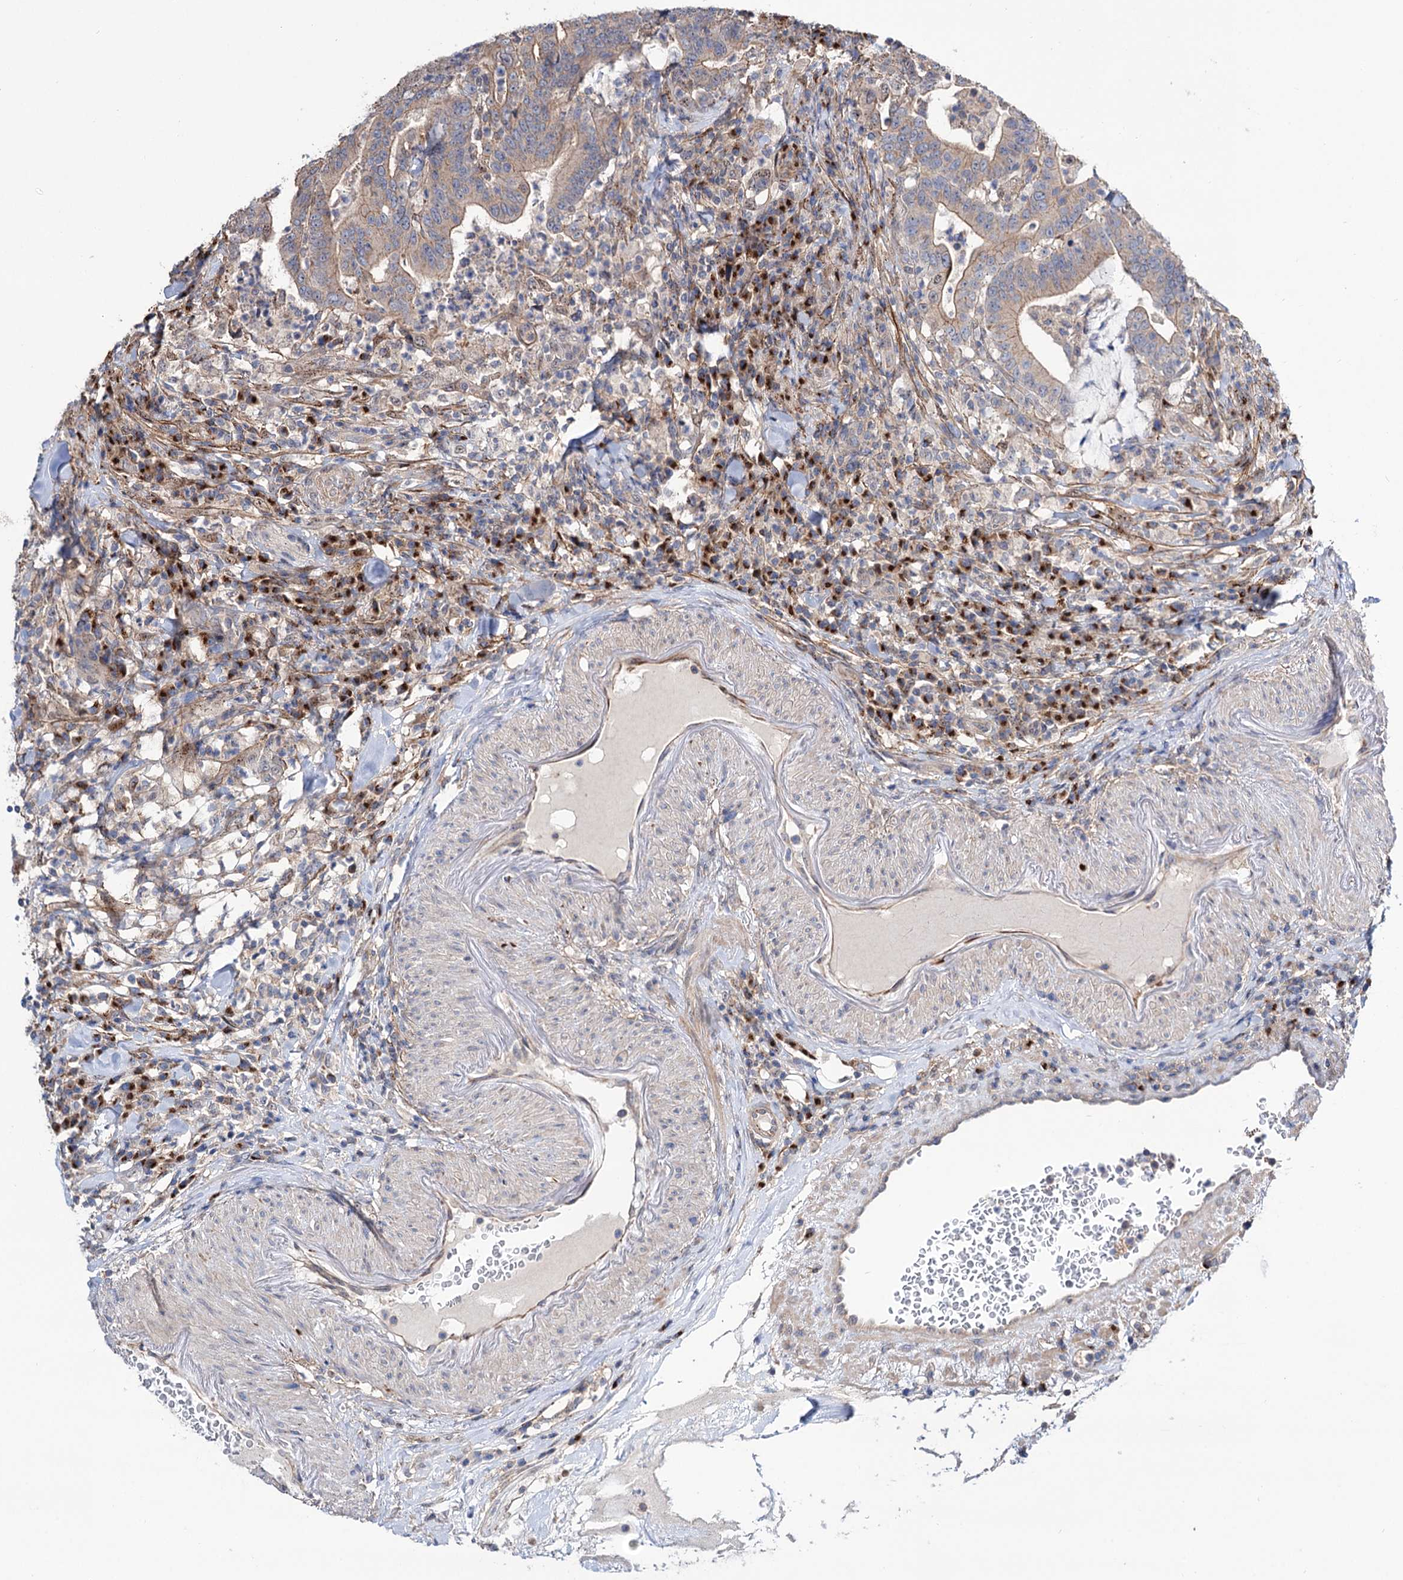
{"staining": {"intensity": "weak", "quantity": "<25%", "location": "cytoplasmic/membranous"}, "tissue": "colorectal cancer", "cell_type": "Tumor cells", "image_type": "cancer", "snomed": [{"axis": "morphology", "description": "Adenocarcinoma, NOS"}, {"axis": "topography", "description": "Colon"}], "caption": "This photomicrograph is of adenocarcinoma (colorectal) stained with IHC to label a protein in brown with the nuclei are counter-stained blue. There is no positivity in tumor cells.", "gene": "SEC24A", "patient": {"sex": "female", "age": 66}}